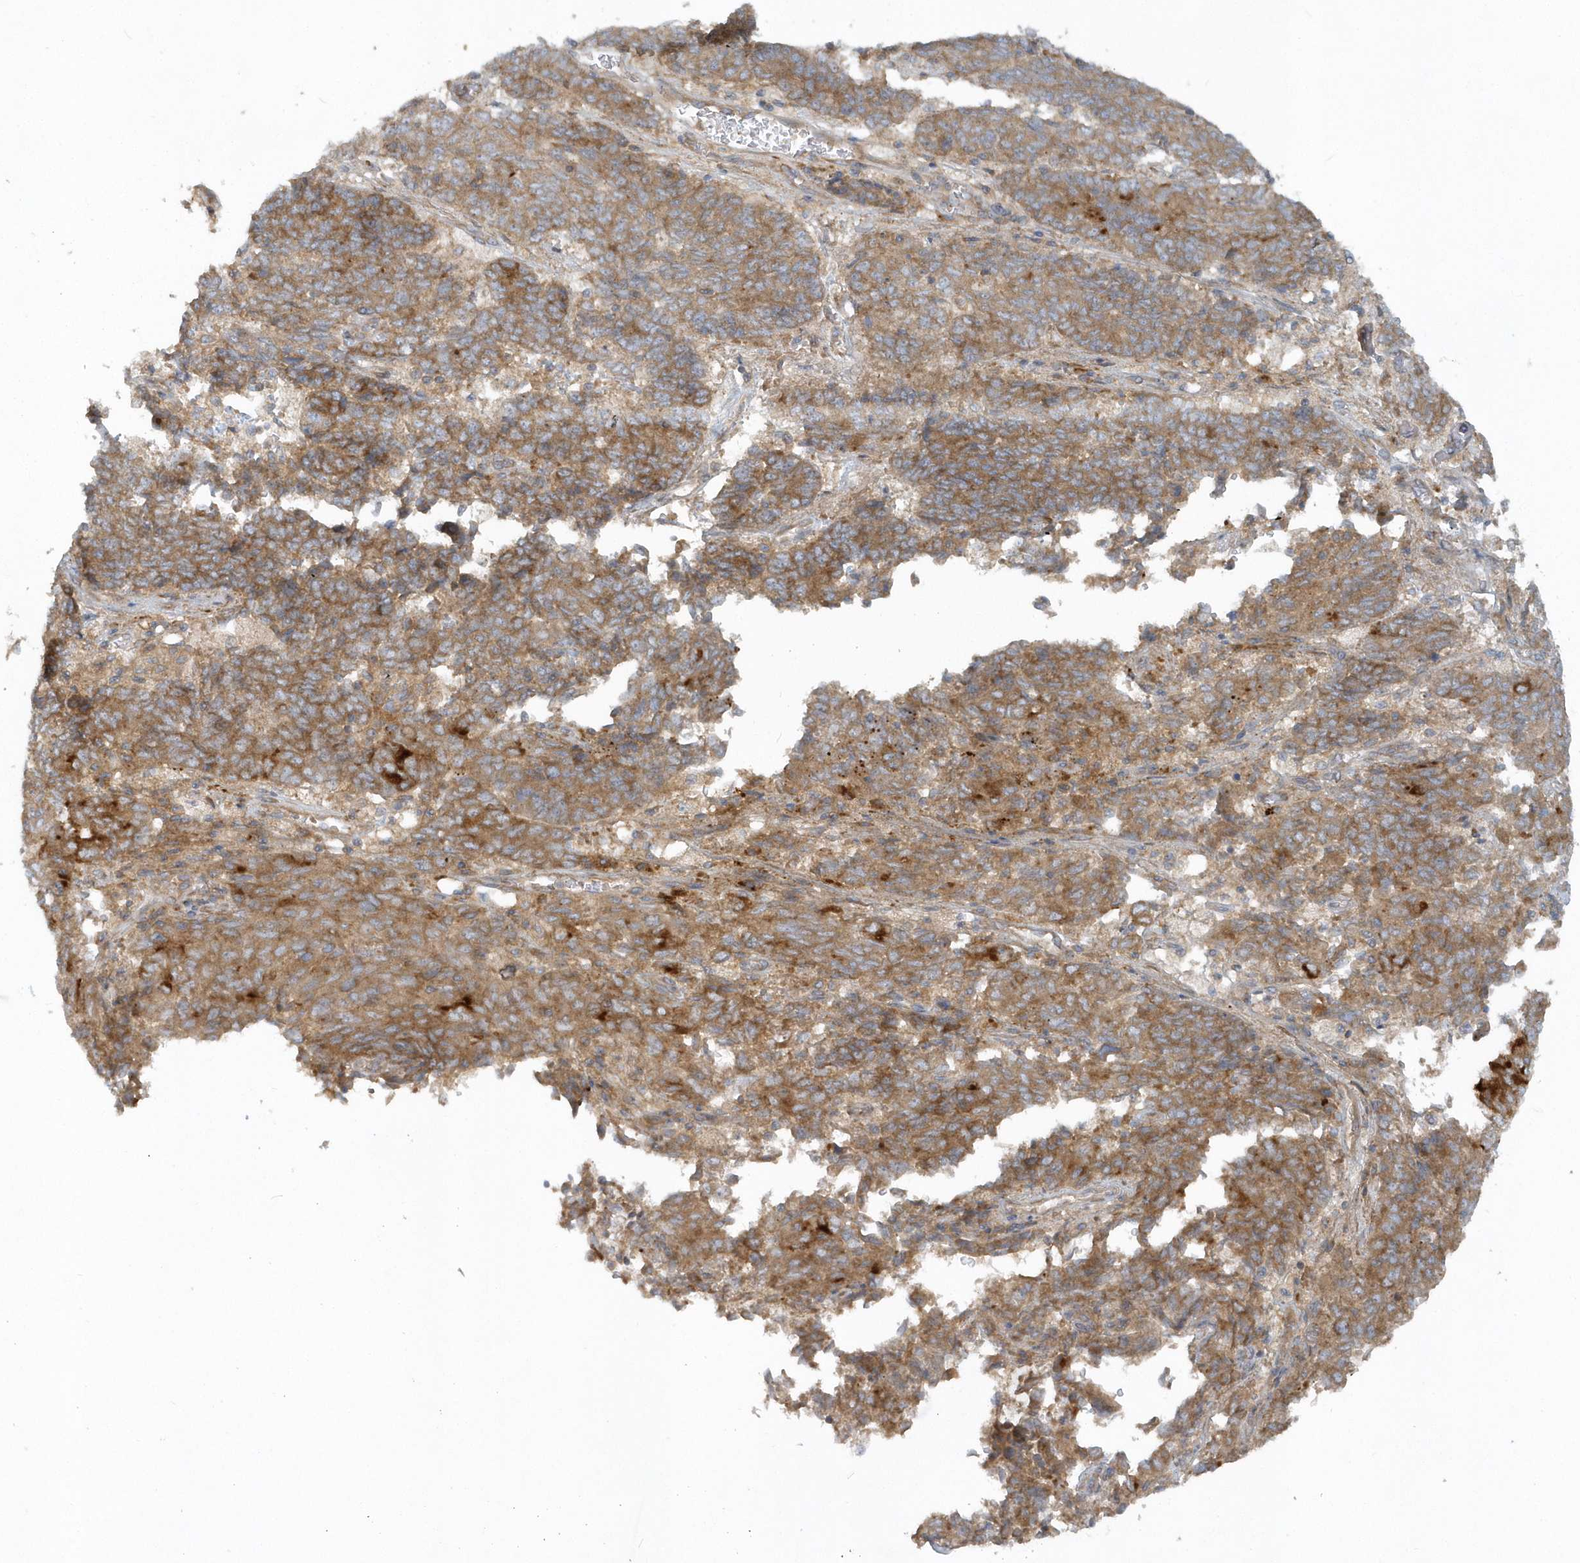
{"staining": {"intensity": "moderate", "quantity": ">75%", "location": "cytoplasmic/membranous"}, "tissue": "endometrial cancer", "cell_type": "Tumor cells", "image_type": "cancer", "snomed": [{"axis": "morphology", "description": "Adenocarcinoma, NOS"}, {"axis": "topography", "description": "Endometrium"}], "caption": "Protein expression analysis of human adenocarcinoma (endometrial) reveals moderate cytoplasmic/membranous staining in approximately >75% of tumor cells.", "gene": "CNOT10", "patient": {"sex": "female", "age": 80}}